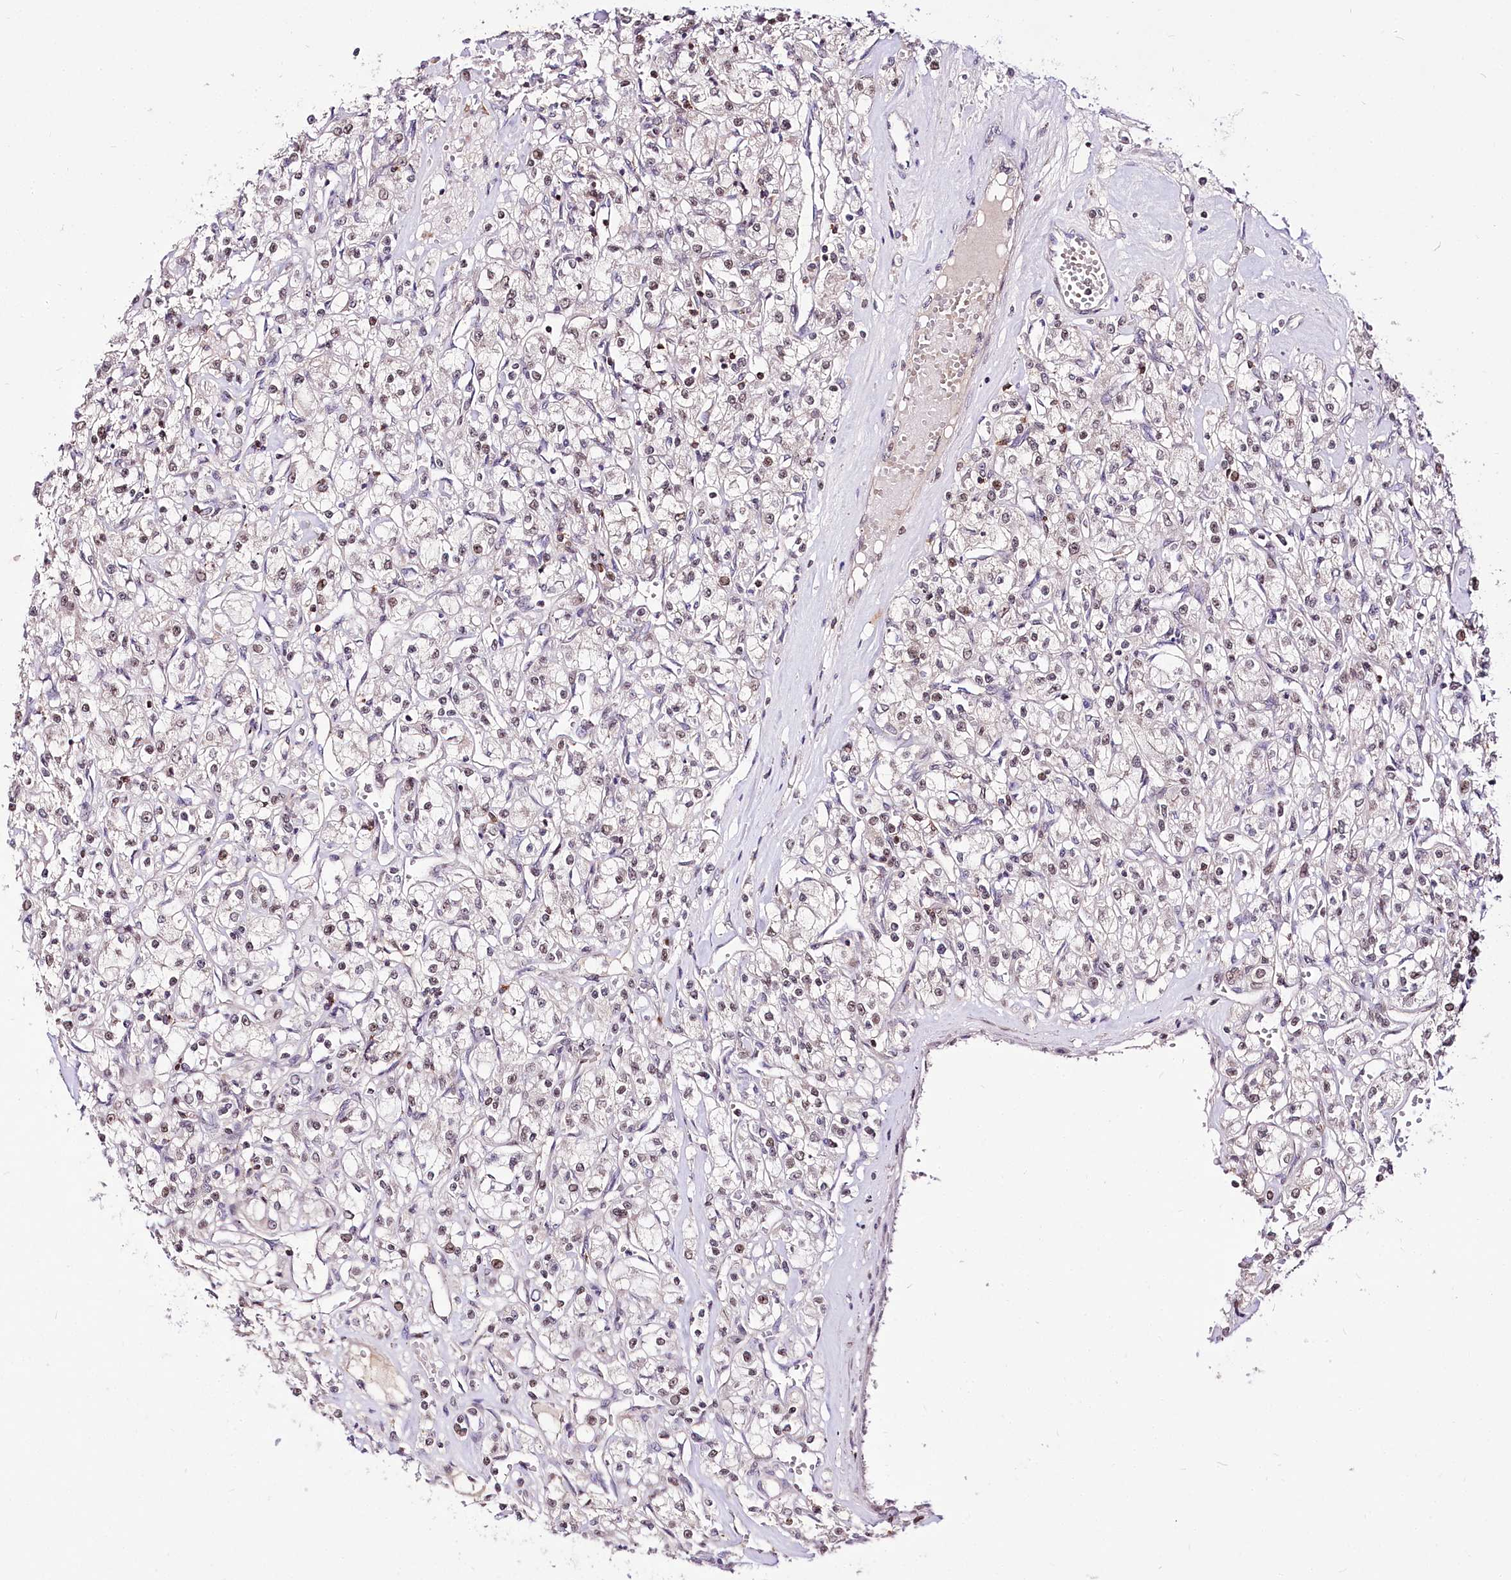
{"staining": {"intensity": "weak", "quantity": "<25%", "location": "nuclear"}, "tissue": "renal cancer", "cell_type": "Tumor cells", "image_type": "cancer", "snomed": [{"axis": "morphology", "description": "Adenocarcinoma, NOS"}, {"axis": "topography", "description": "Kidney"}], "caption": "This photomicrograph is of renal adenocarcinoma stained with immunohistochemistry (IHC) to label a protein in brown with the nuclei are counter-stained blue. There is no staining in tumor cells.", "gene": "POLA2", "patient": {"sex": "female", "age": 59}}